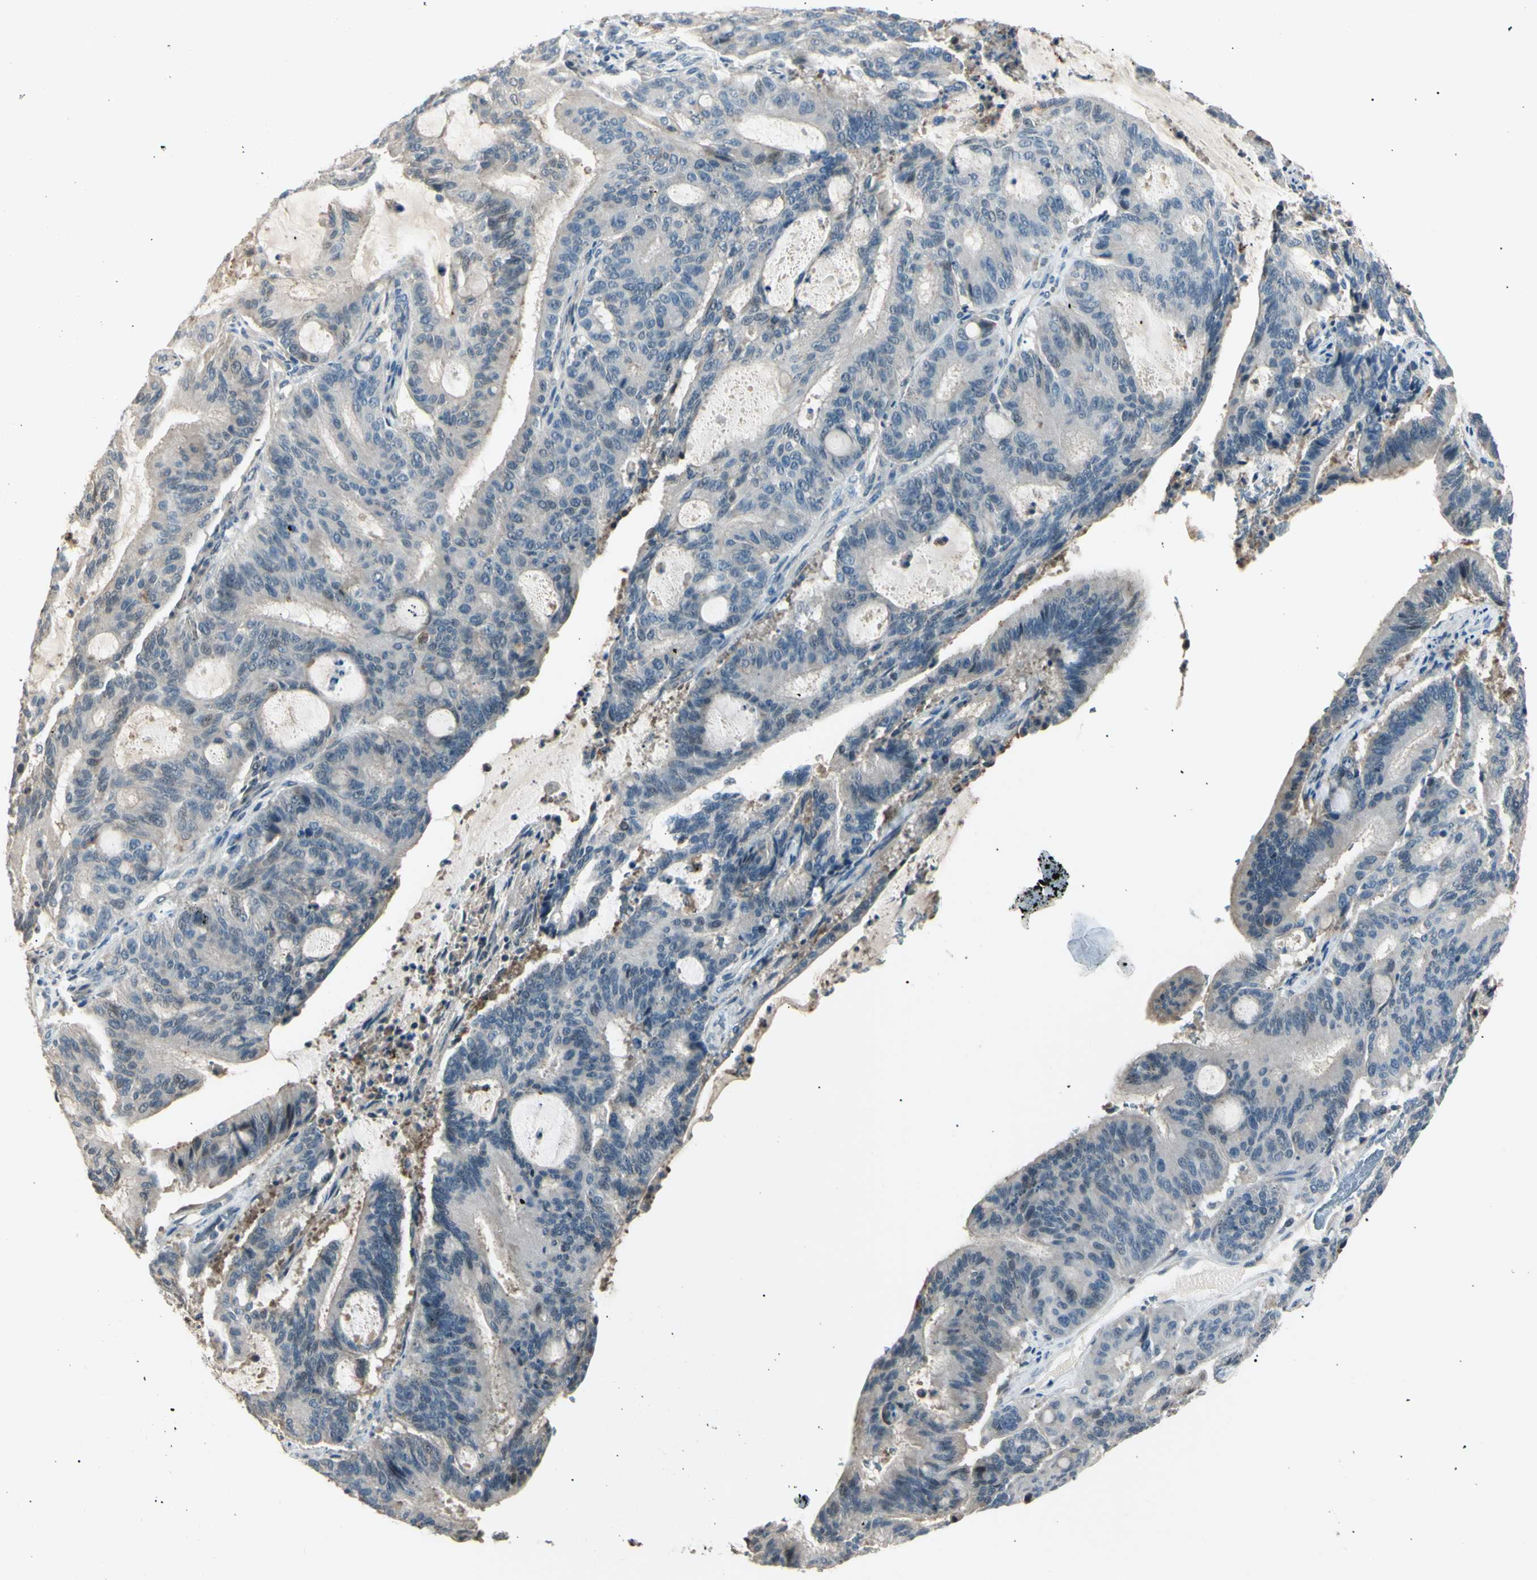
{"staining": {"intensity": "weak", "quantity": "<25%", "location": "cytoplasmic/membranous"}, "tissue": "liver cancer", "cell_type": "Tumor cells", "image_type": "cancer", "snomed": [{"axis": "morphology", "description": "Cholangiocarcinoma"}, {"axis": "topography", "description": "Liver"}], "caption": "Immunohistochemistry photomicrograph of human cholangiocarcinoma (liver) stained for a protein (brown), which demonstrates no expression in tumor cells.", "gene": "LHPP", "patient": {"sex": "female", "age": 73}}